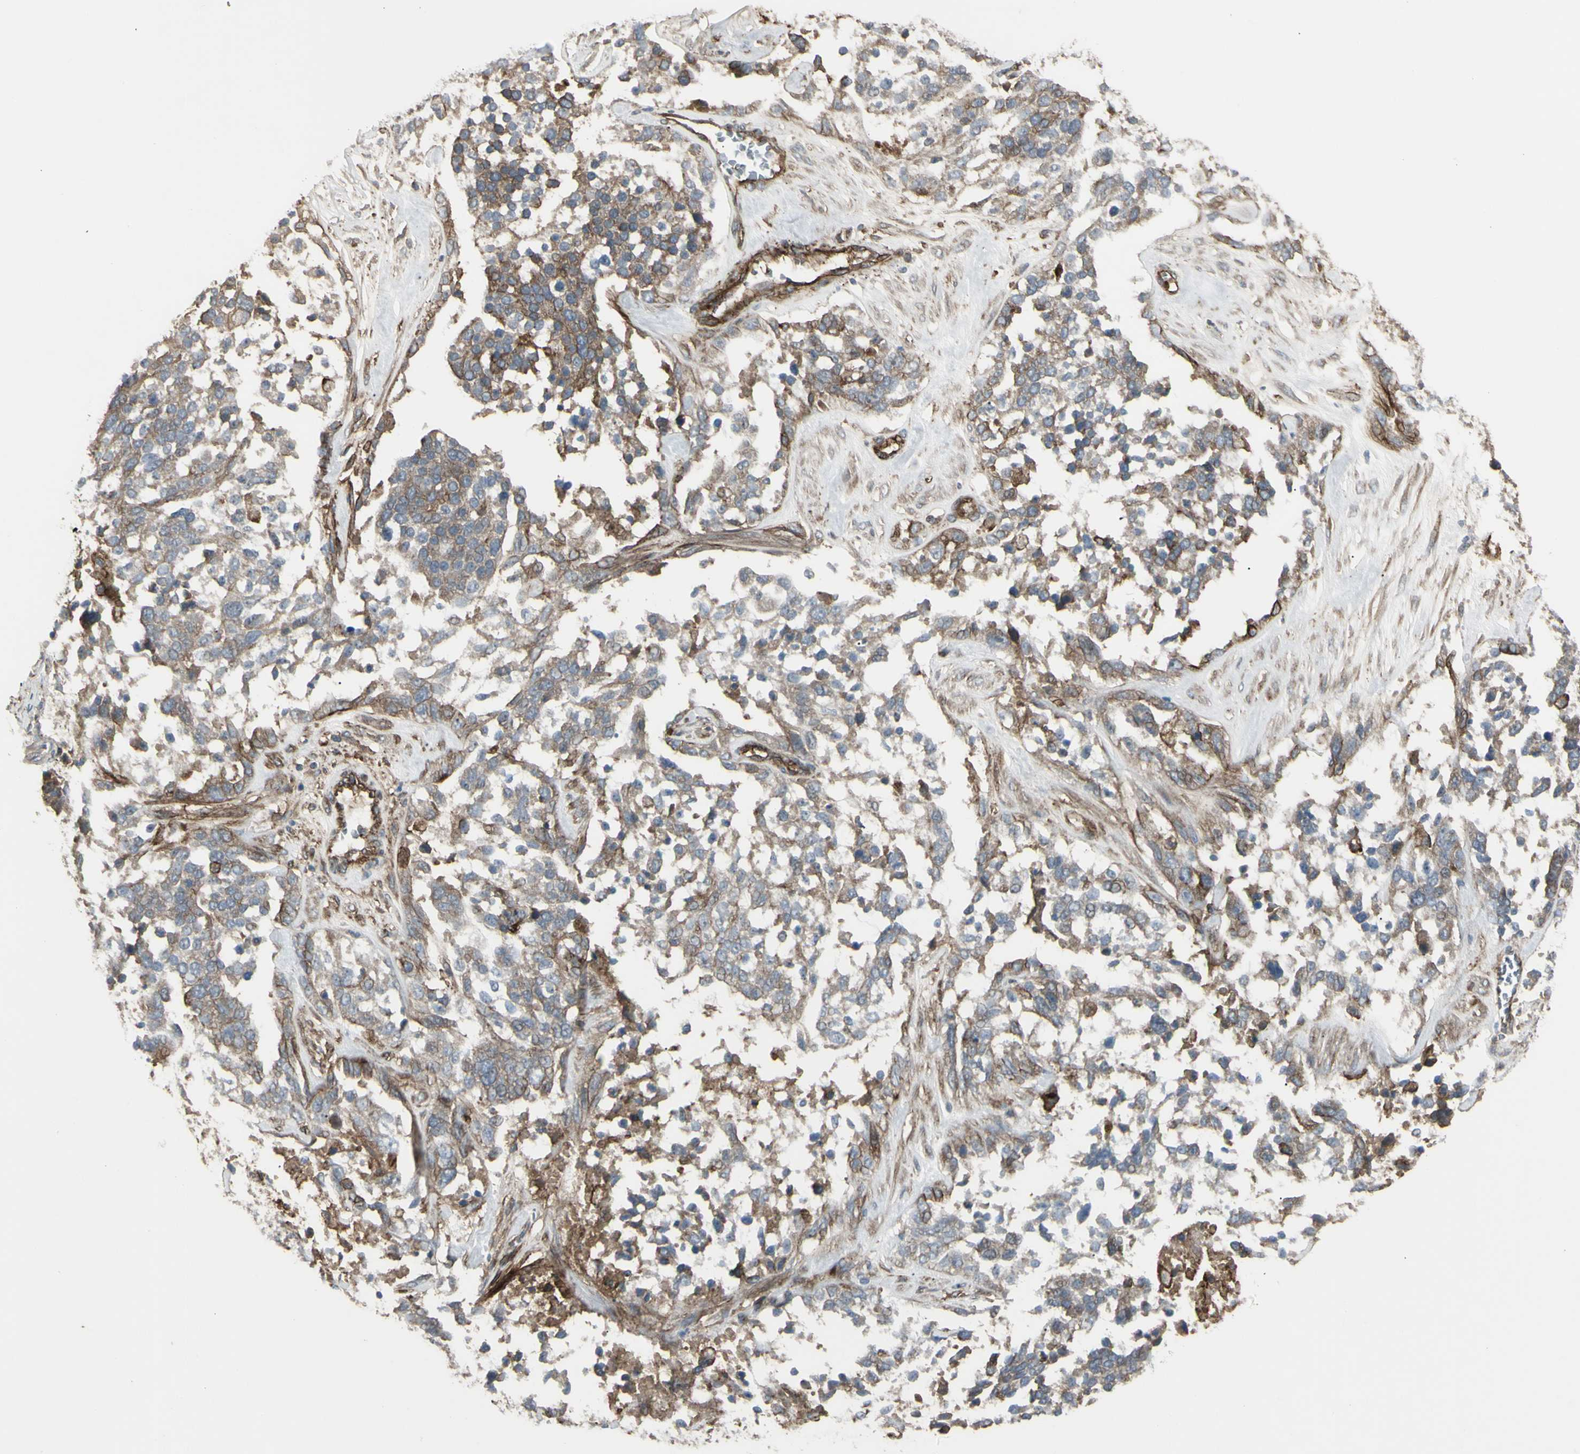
{"staining": {"intensity": "weak", "quantity": "25%-75%", "location": "cytoplasmic/membranous"}, "tissue": "ovarian cancer", "cell_type": "Tumor cells", "image_type": "cancer", "snomed": [{"axis": "morphology", "description": "Cystadenocarcinoma, serous, NOS"}, {"axis": "topography", "description": "Ovary"}], "caption": "A micrograph showing weak cytoplasmic/membranous staining in approximately 25%-75% of tumor cells in ovarian cancer, as visualized by brown immunohistochemical staining.", "gene": "CD276", "patient": {"sex": "female", "age": 44}}